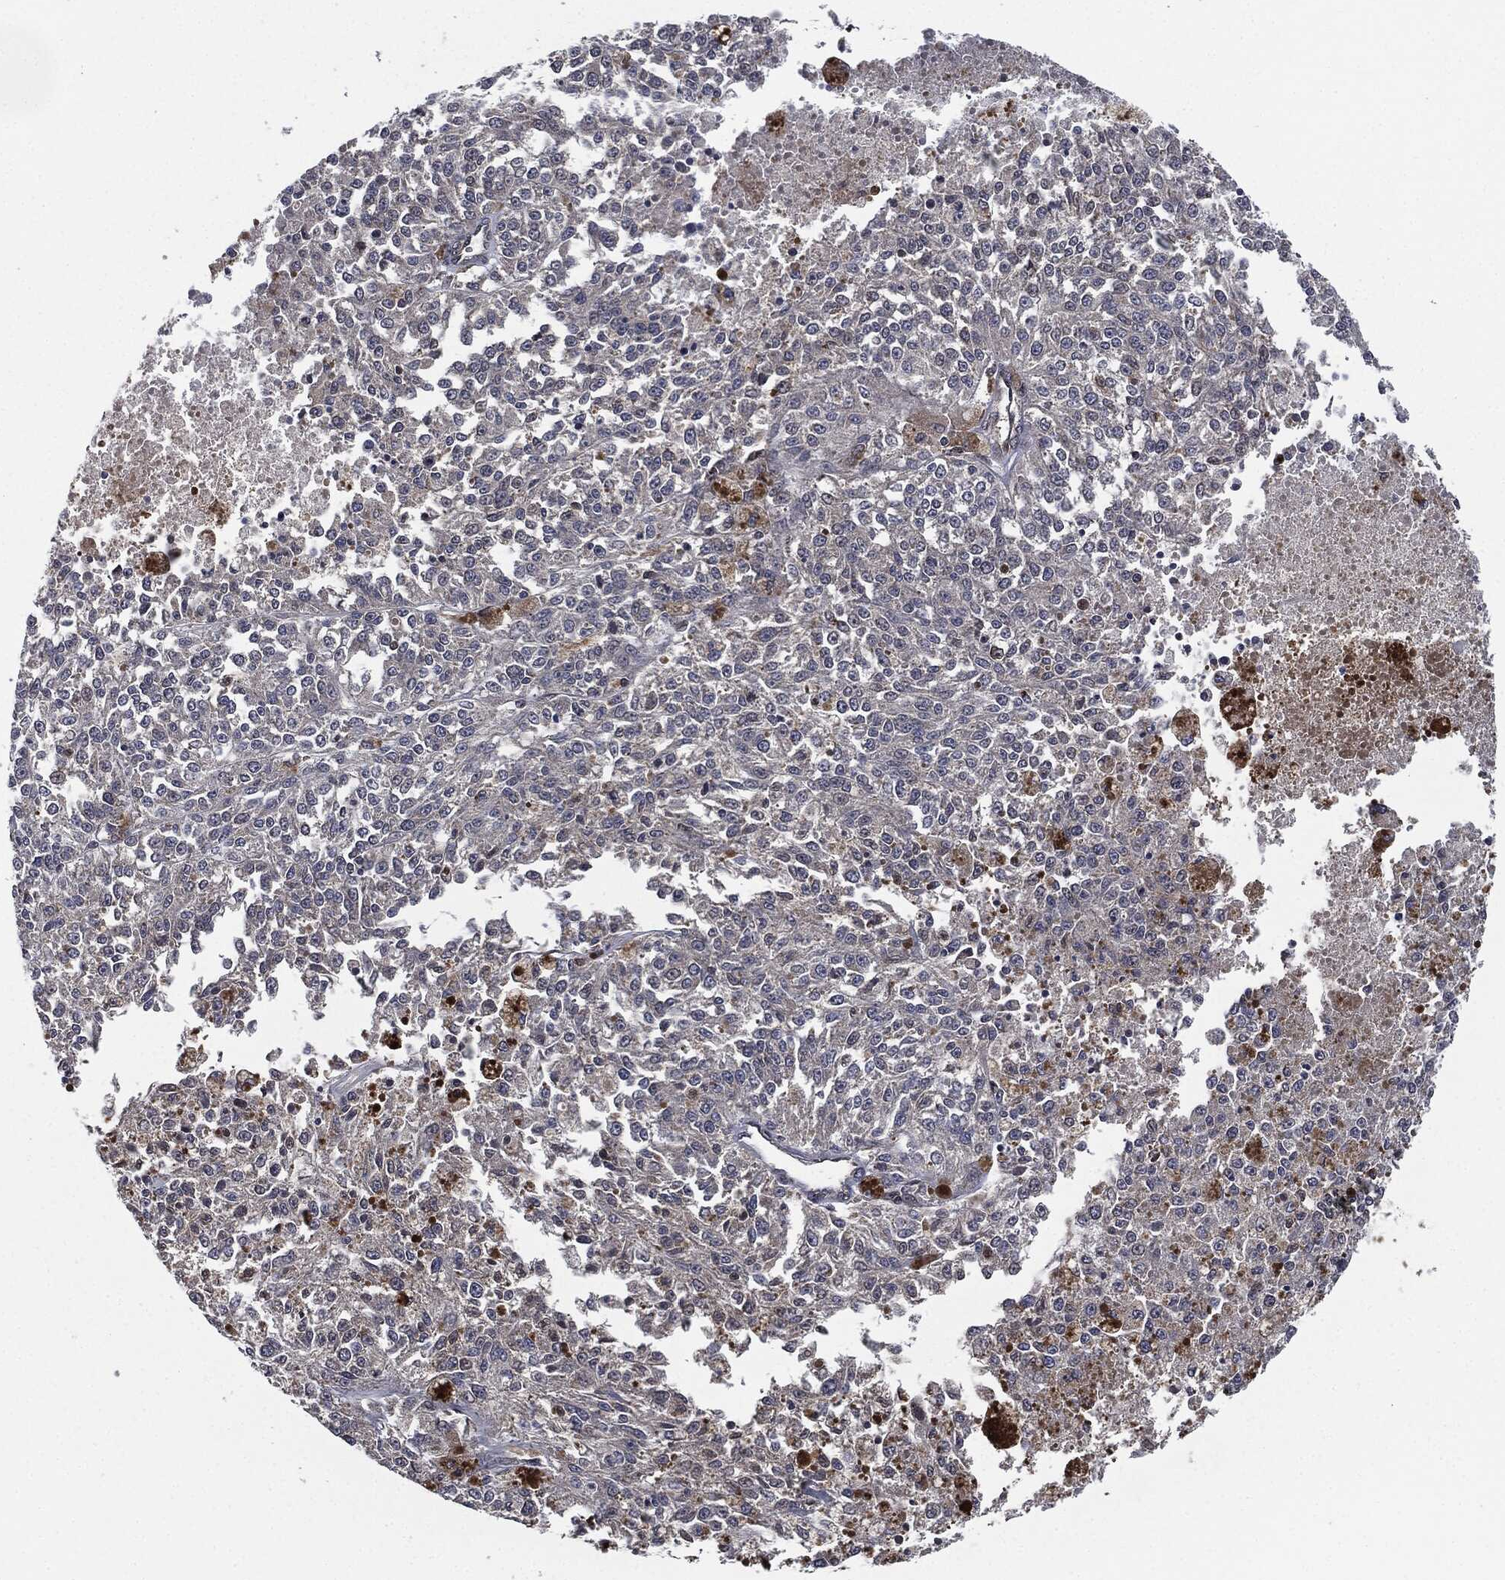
{"staining": {"intensity": "negative", "quantity": "none", "location": "none"}, "tissue": "melanoma", "cell_type": "Tumor cells", "image_type": "cancer", "snomed": [{"axis": "morphology", "description": "Malignant melanoma, Metastatic site"}, {"axis": "topography", "description": "Lymph node"}], "caption": "Immunohistochemistry image of neoplastic tissue: human melanoma stained with DAB (3,3'-diaminobenzidine) exhibits no significant protein expression in tumor cells.", "gene": "UBR1", "patient": {"sex": "female", "age": 64}}